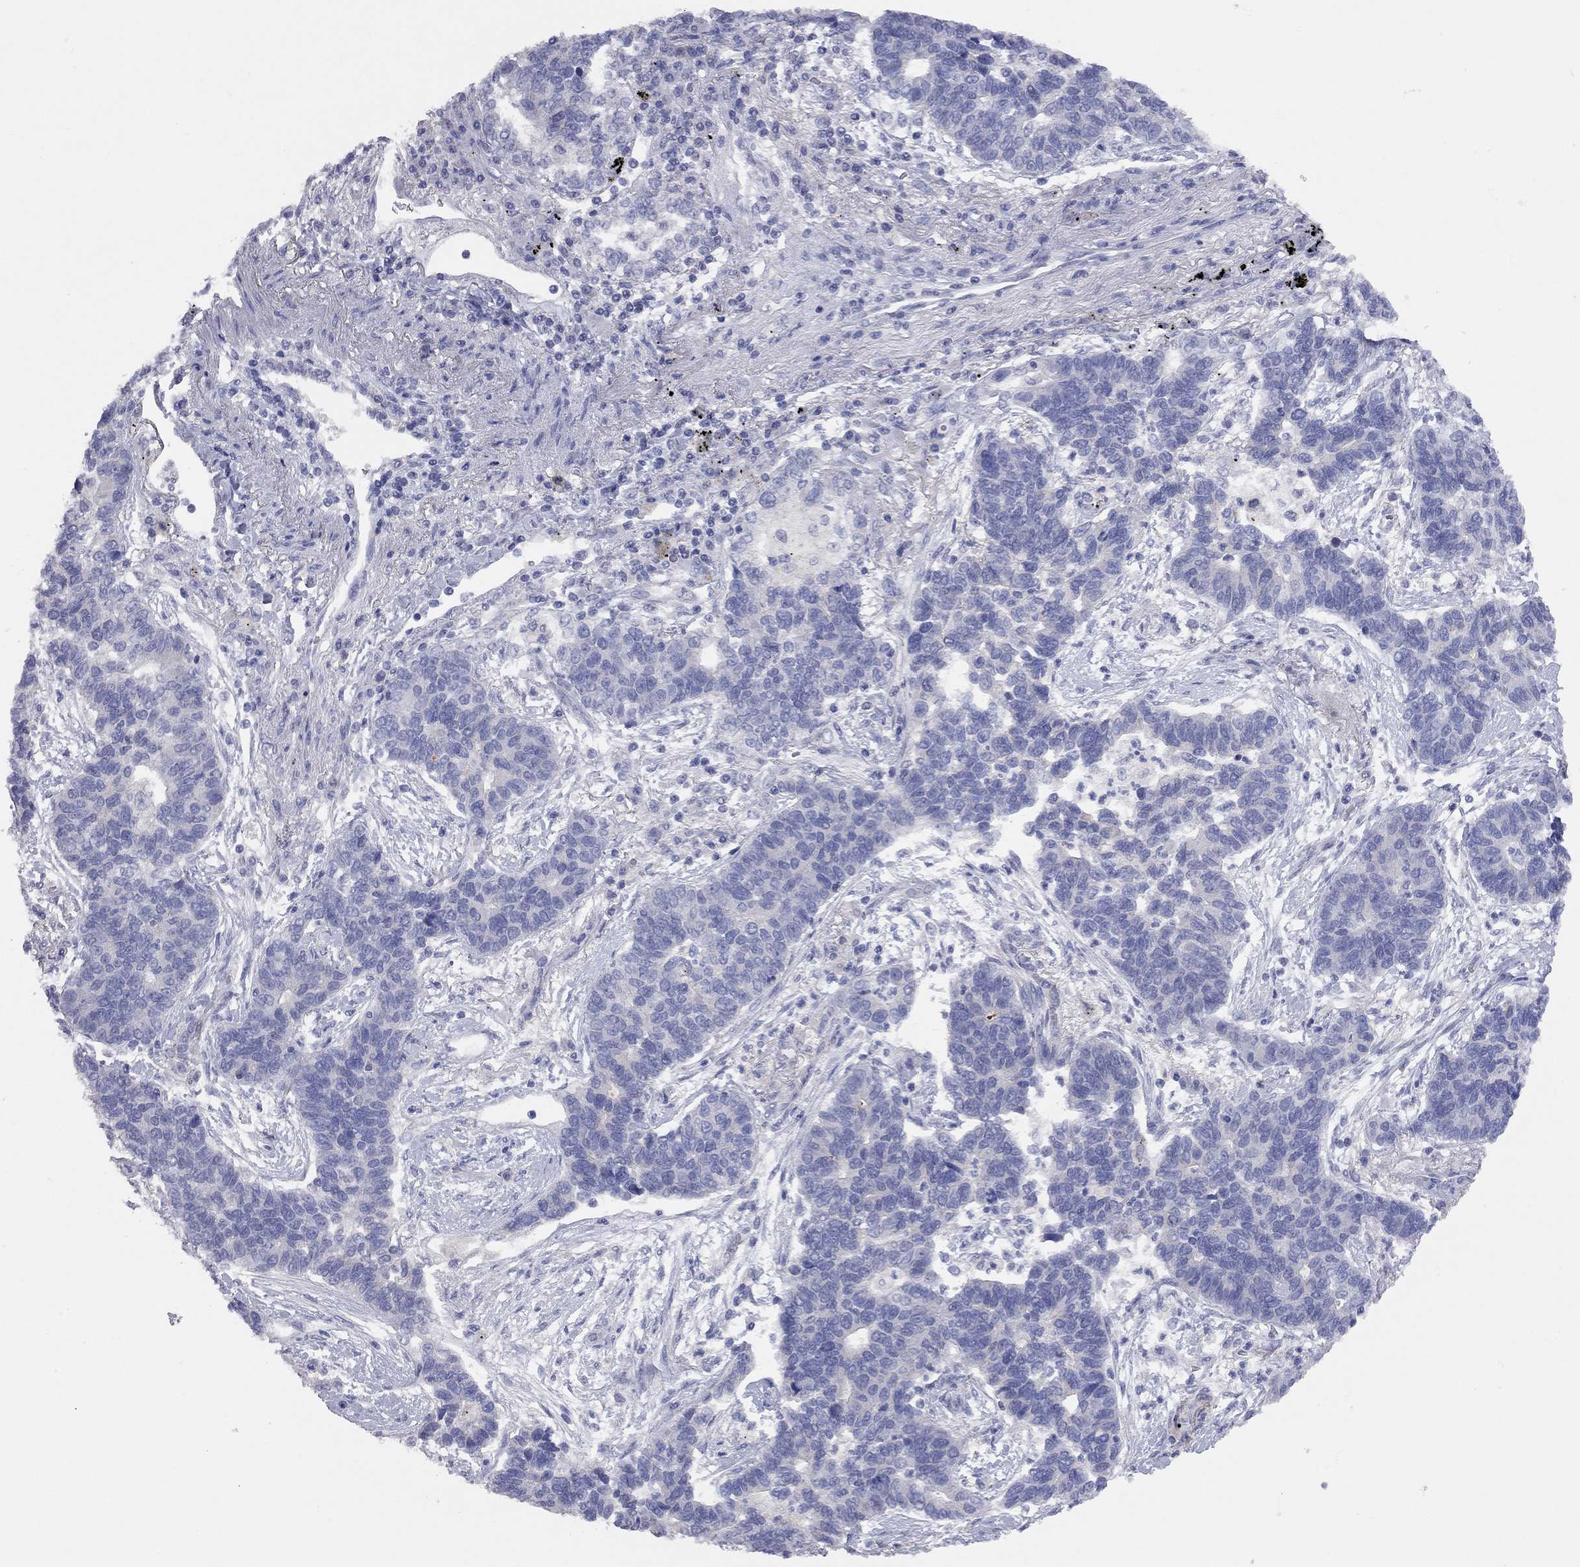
{"staining": {"intensity": "negative", "quantity": "none", "location": "none"}, "tissue": "lung cancer", "cell_type": "Tumor cells", "image_type": "cancer", "snomed": [{"axis": "morphology", "description": "Adenocarcinoma, NOS"}, {"axis": "topography", "description": "Lung"}], "caption": "The image shows no staining of tumor cells in lung cancer.", "gene": "KCNB1", "patient": {"sex": "female", "age": 57}}